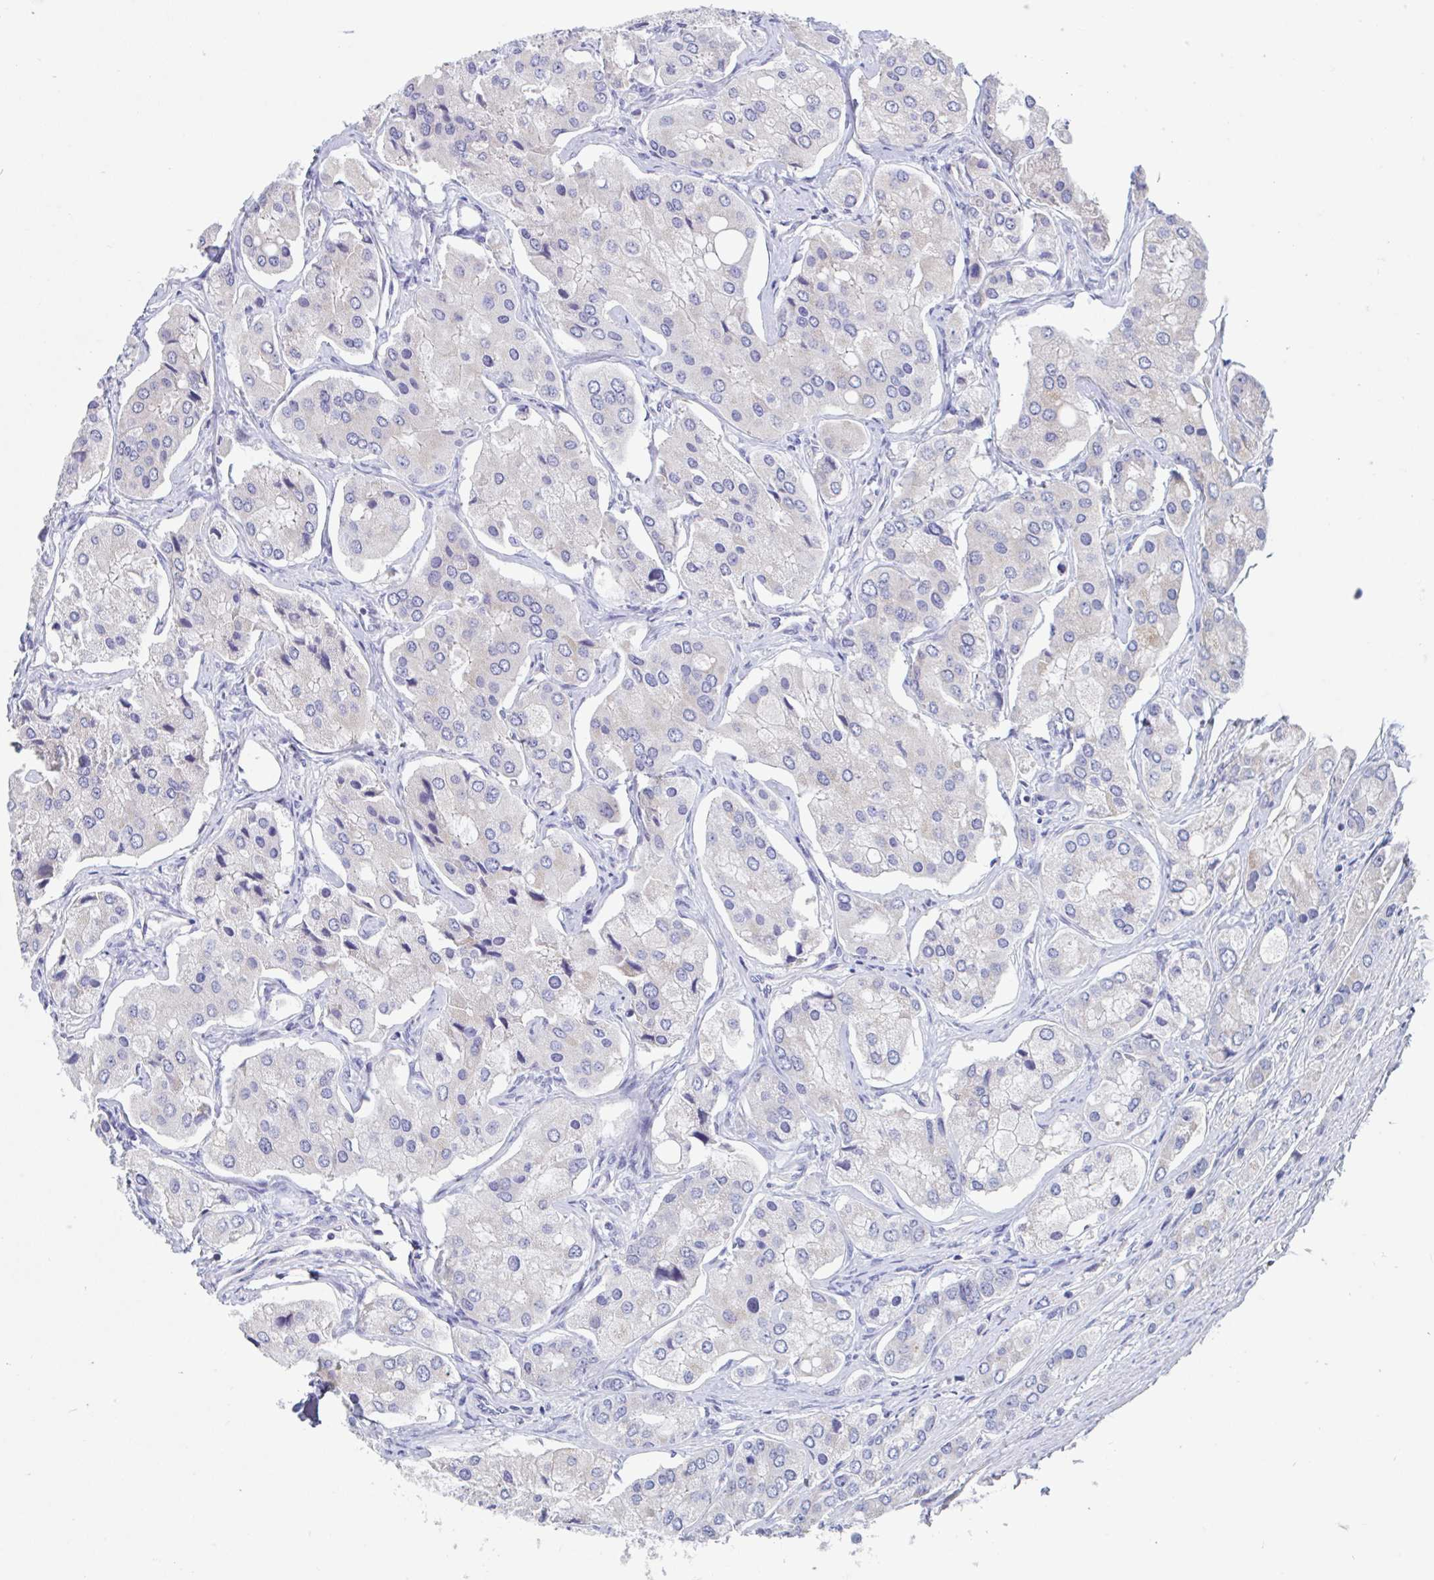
{"staining": {"intensity": "negative", "quantity": "none", "location": "none"}, "tissue": "prostate cancer", "cell_type": "Tumor cells", "image_type": "cancer", "snomed": [{"axis": "morphology", "description": "Adenocarcinoma, Low grade"}, {"axis": "topography", "description": "Prostate"}], "caption": "IHC histopathology image of neoplastic tissue: prostate cancer (adenocarcinoma (low-grade)) stained with DAB (3,3'-diaminobenzidine) shows no significant protein positivity in tumor cells.", "gene": "UNKL", "patient": {"sex": "male", "age": 69}}